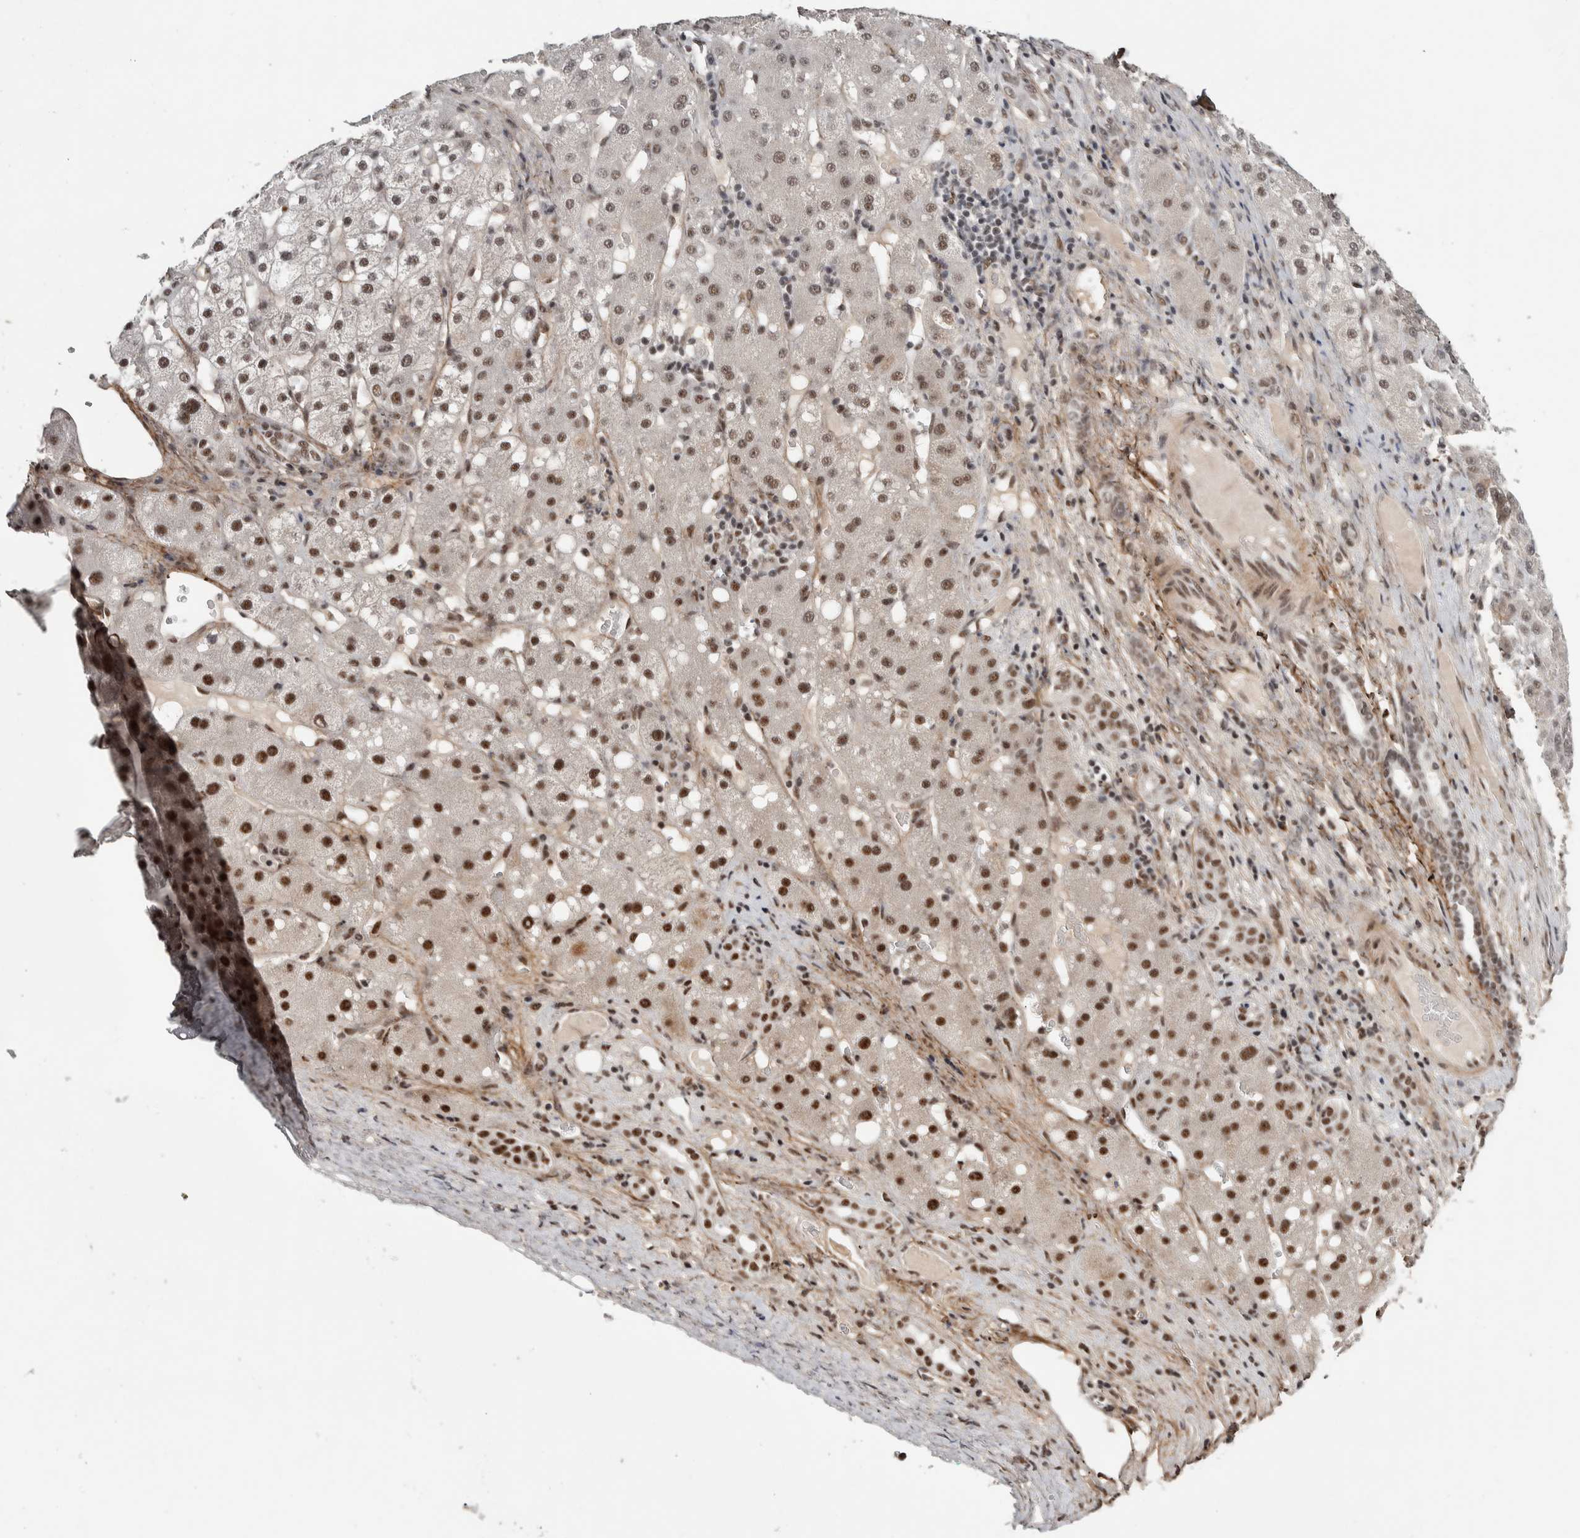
{"staining": {"intensity": "strong", "quantity": ">75%", "location": "nuclear"}, "tissue": "liver cancer", "cell_type": "Tumor cells", "image_type": "cancer", "snomed": [{"axis": "morphology", "description": "Carcinoma, Hepatocellular, NOS"}, {"axis": "topography", "description": "Liver"}], "caption": "Liver hepatocellular carcinoma stained with immunohistochemistry displays strong nuclear staining in approximately >75% of tumor cells. (brown staining indicates protein expression, while blue staining denotes nuclei).", "gene": "ASPN", "patient": {"sex": "male", "age": 67}}